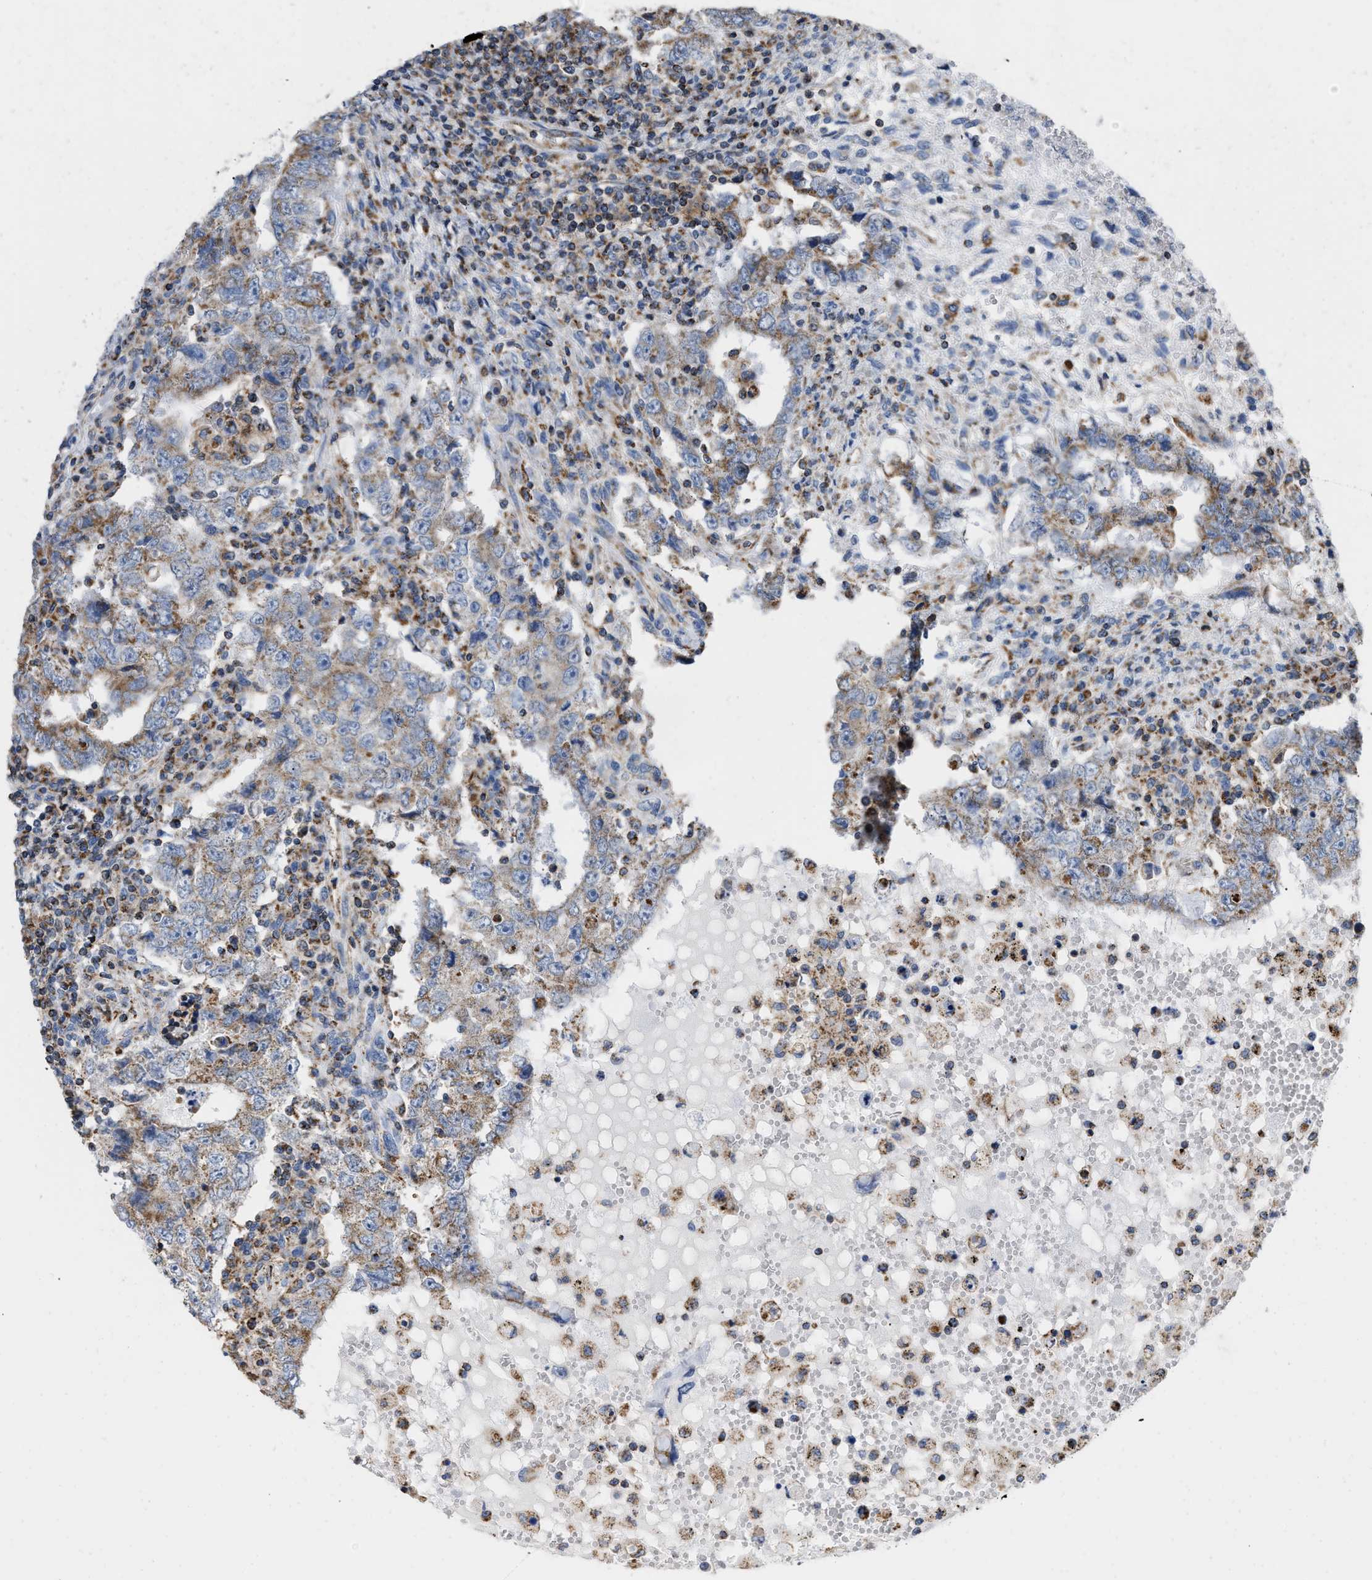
{"staining": {"intensity": "moderate", "quantity": ">75%", "location": "cytoplasmic/membranous"}, "tissue": "testis cancer", "cell_type": "Tumor cells", "image_type": "cancer", "snomed": [{"axis": "morphology", "description": "Carcinoma, Embryonal, NOS"}, {"axis": "topography", "description": "Testis"}], "caption": "High-power microscopy captured an immunohistochemistry image of testis embryonal carcinoma, revealing moderate cytoplasmic/membranous expression in about >75% of tumor cells.", "gene": "GRB10", "patient": {"sex": "male", "age": 26}}